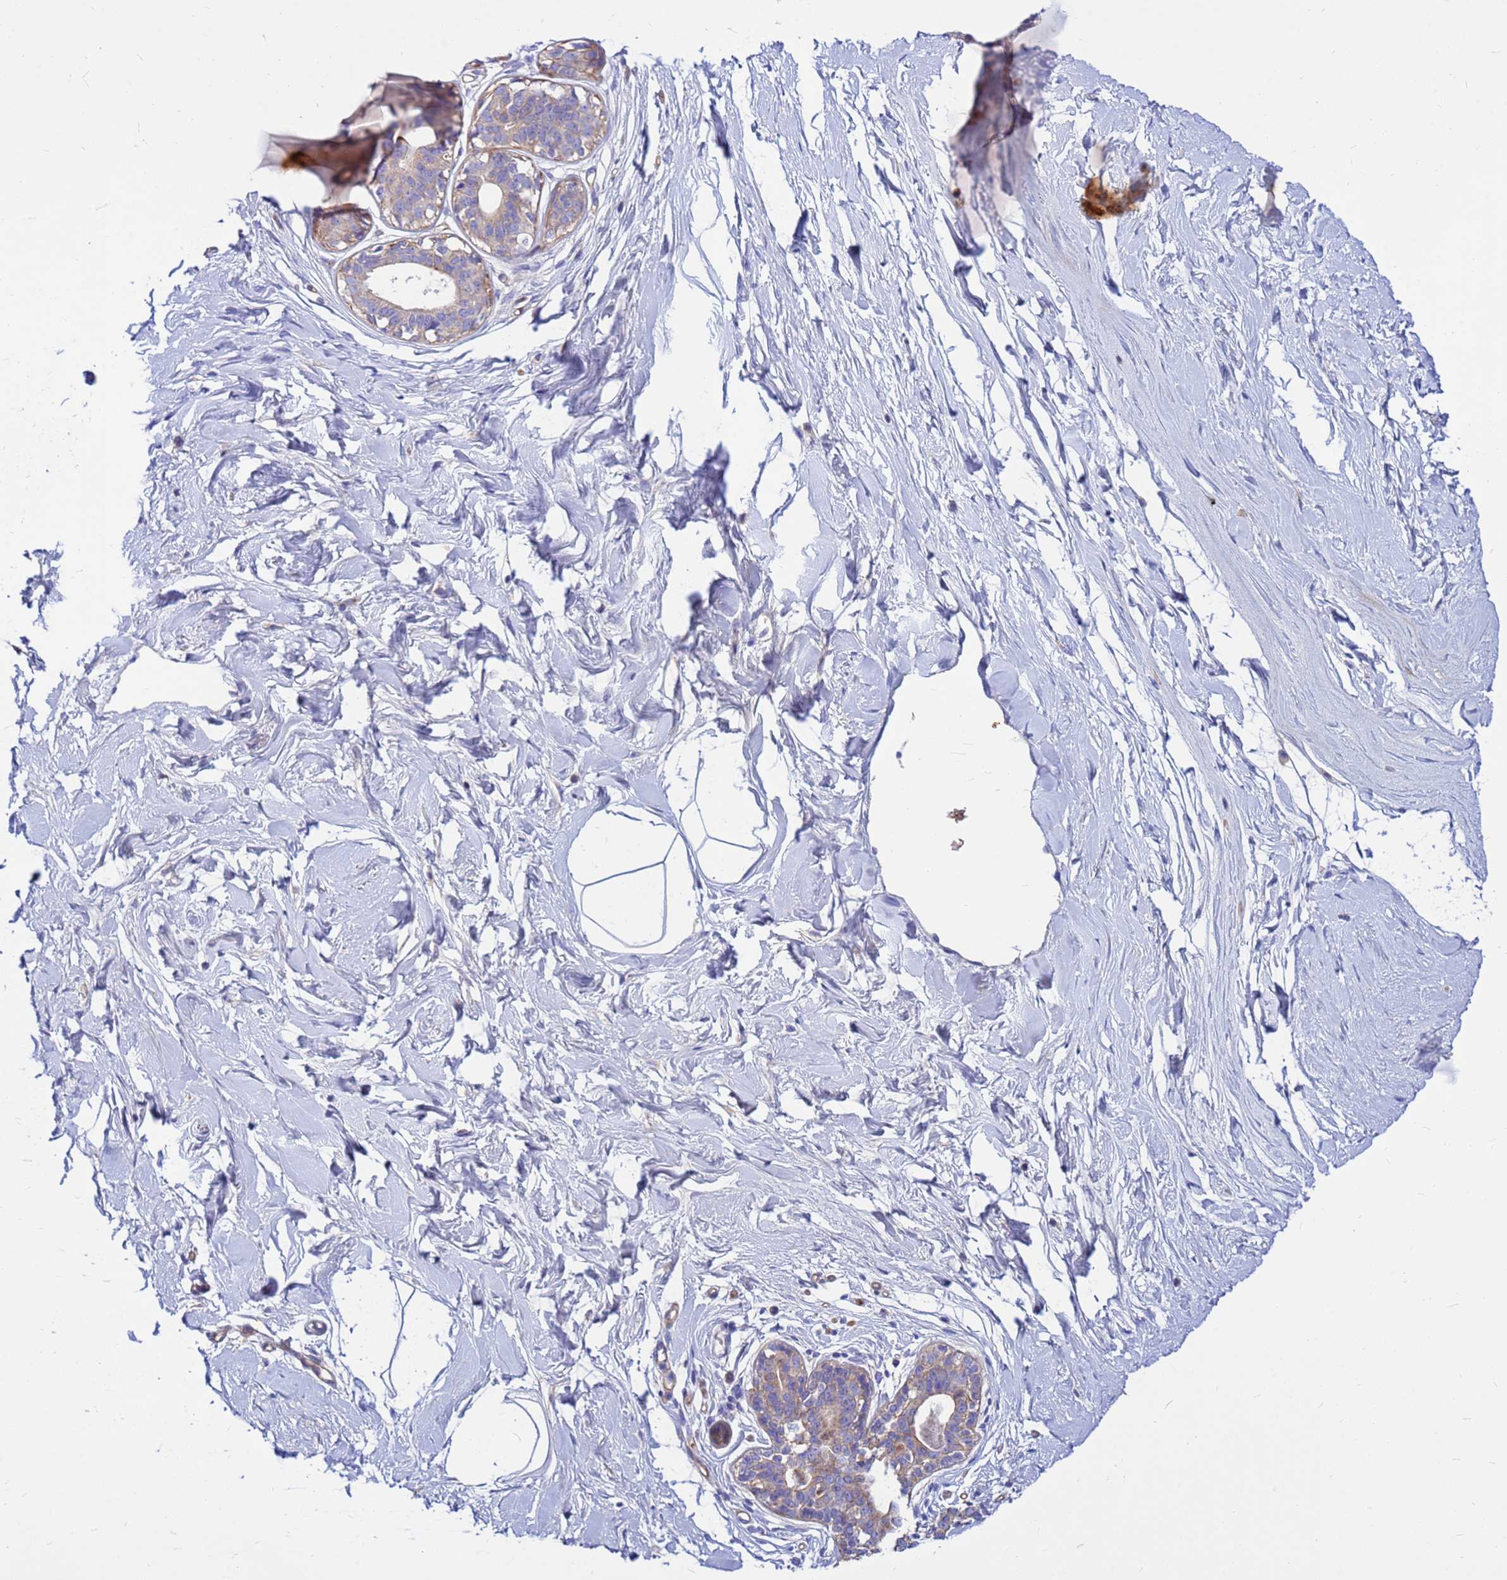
{"staining": {"intensity": "negative", "quantity": "none", "location": "none"}, "tissue": "breast", "cell_type": "Adipocytes", "image_type": "normal", "snomed": [{"axis": "morphology", "description": "Normal tissue, NOS"}, {"axis": "topography", "description": "Breast"}], "caption": "Adipocytes show no significant staining in normal breast.", "gene": "CRHBP", "patient": {"sex": "female", "age": 45}}